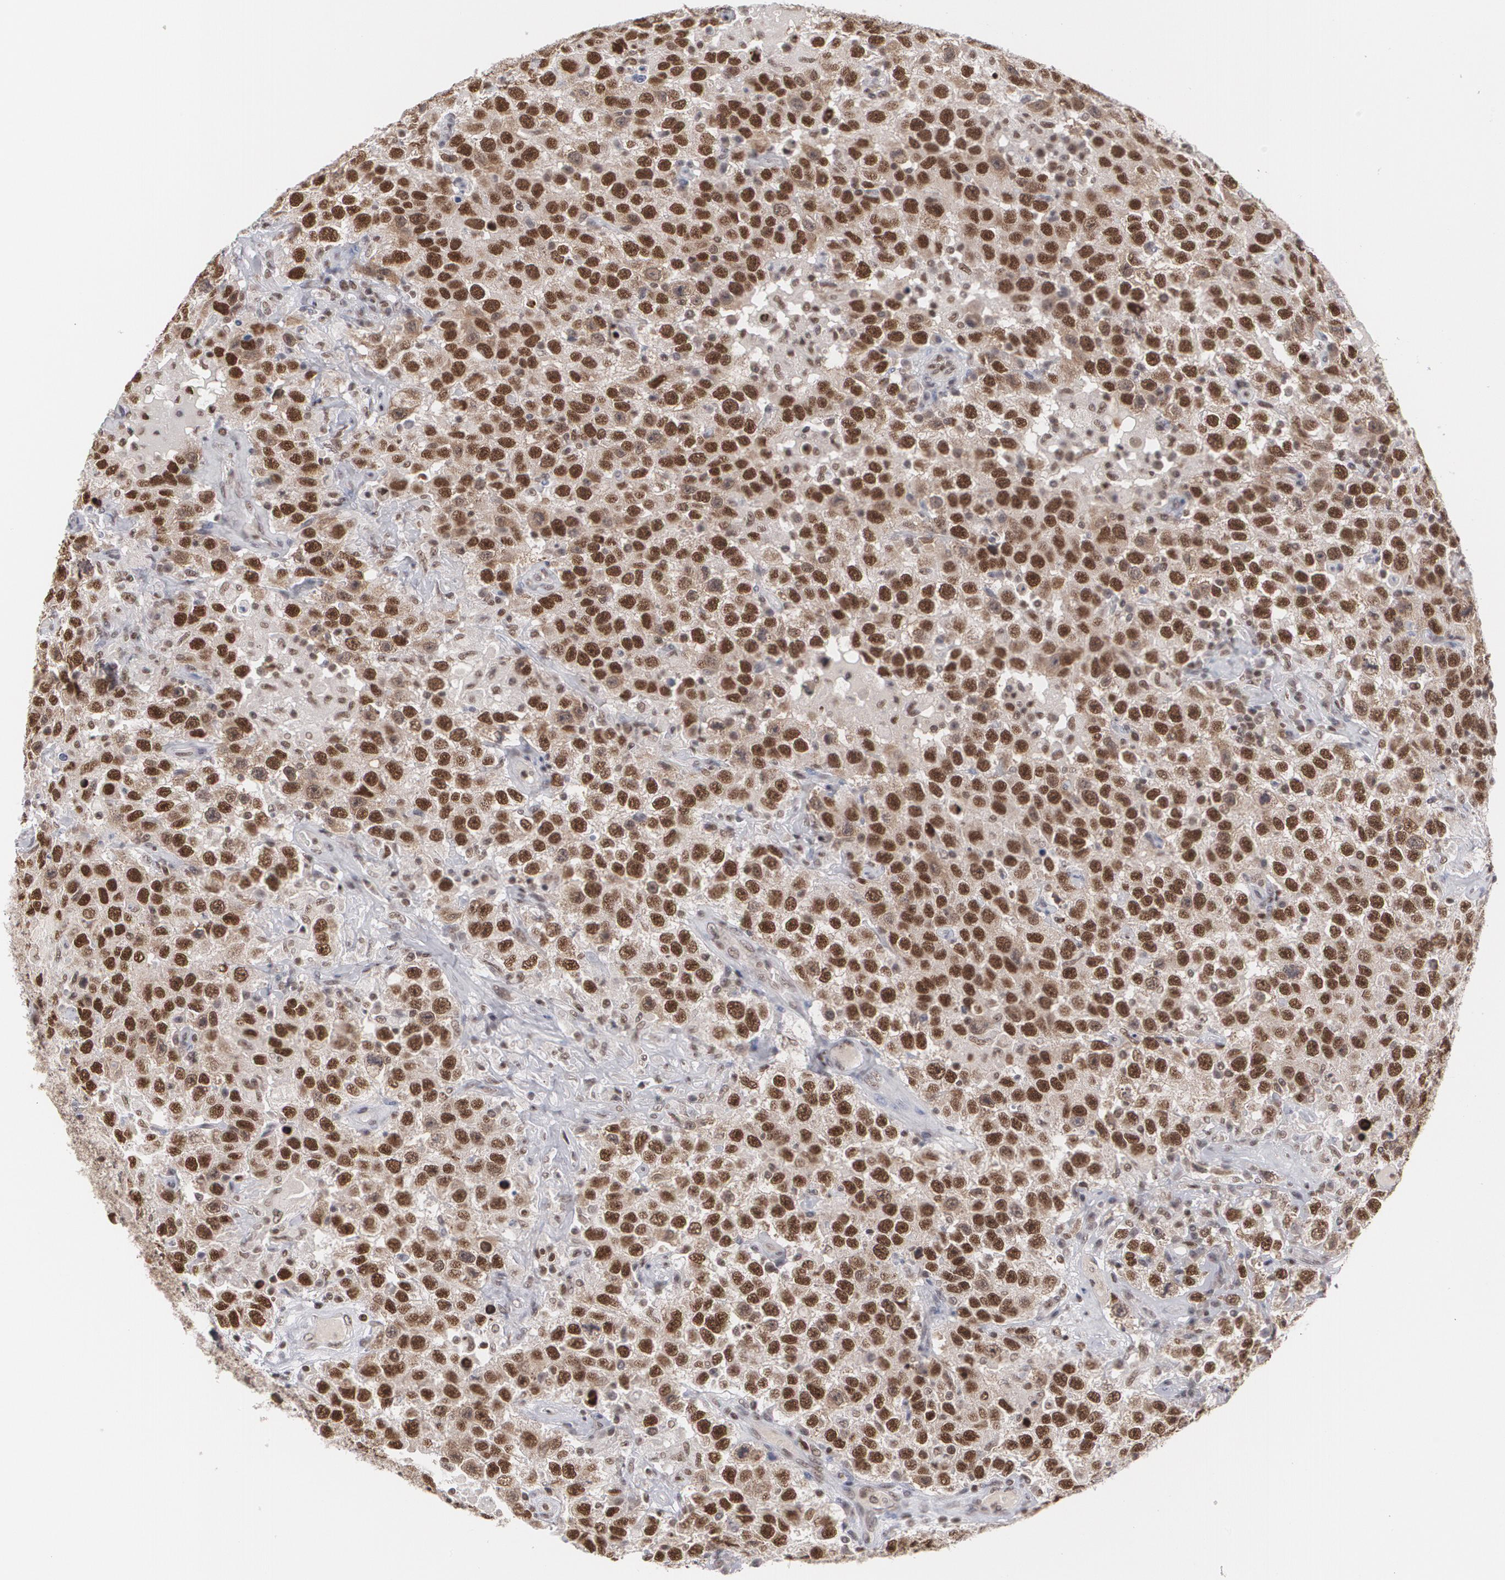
{"staining": {"intensity": "strong", "quantity": ">75%", "location": "nuclear"}, "tissue": "testis cancer", "cell_type": "Tumor cells", "image_type": "cancer", "snomed": [{"axis": "morphology", "description": "Seminoma, NOS"}, {"axis": "topography", "description": "Testis"}], "caption": "This photomicrograph demonstrates immunohistochemistry staining of human seminoma (testis), with high strong nuclear positivity in about >75% of tumor cells.", "gene": "MCL1", "patient": {"sex": "male", "age": 41}}